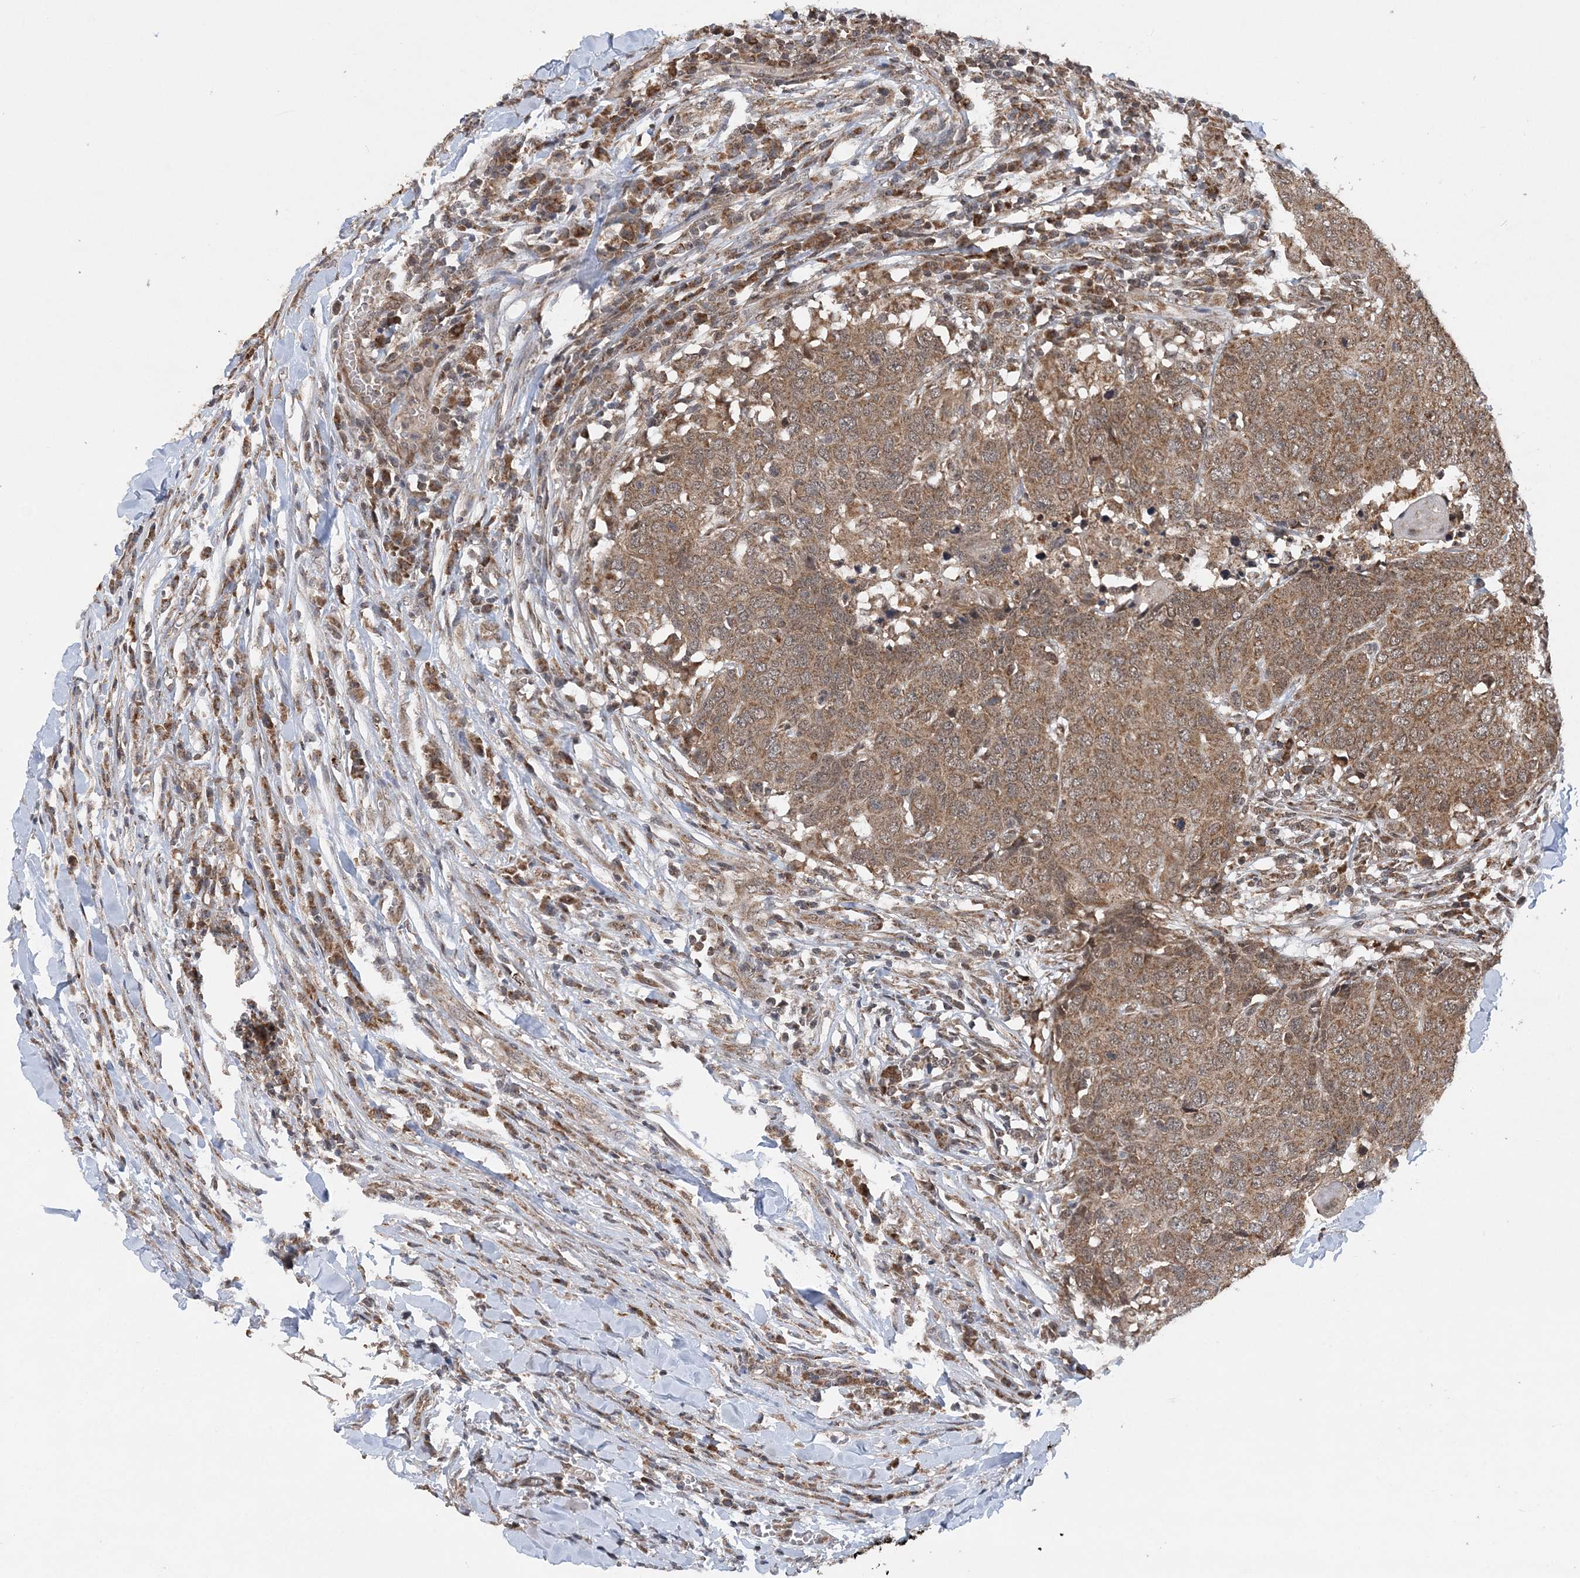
{"staining": {"intensity": "moderate", "quantity": ">75%", "location": "cytoplasmic/membranous"}, "tissue": "head and neck cancer", "cell_type": "Tumor cells", "image_type": "cancer", "snomed": [{"axis": "morphology", "description": "Squamous cell carcinoma, NOS"}, {"axis": "topography", "description": "Head-Neck"}], "caption": "A brown stain labels moderate cytoplasmic/membranous positivity of a protein in human head and neck cancer (squamous cell carcinoma) tumor cells. (Brightfield microscopy of DAB IHC at high magnification).", "gene": "PCBP1", "patient": {"sex": "male", "age": 66}}